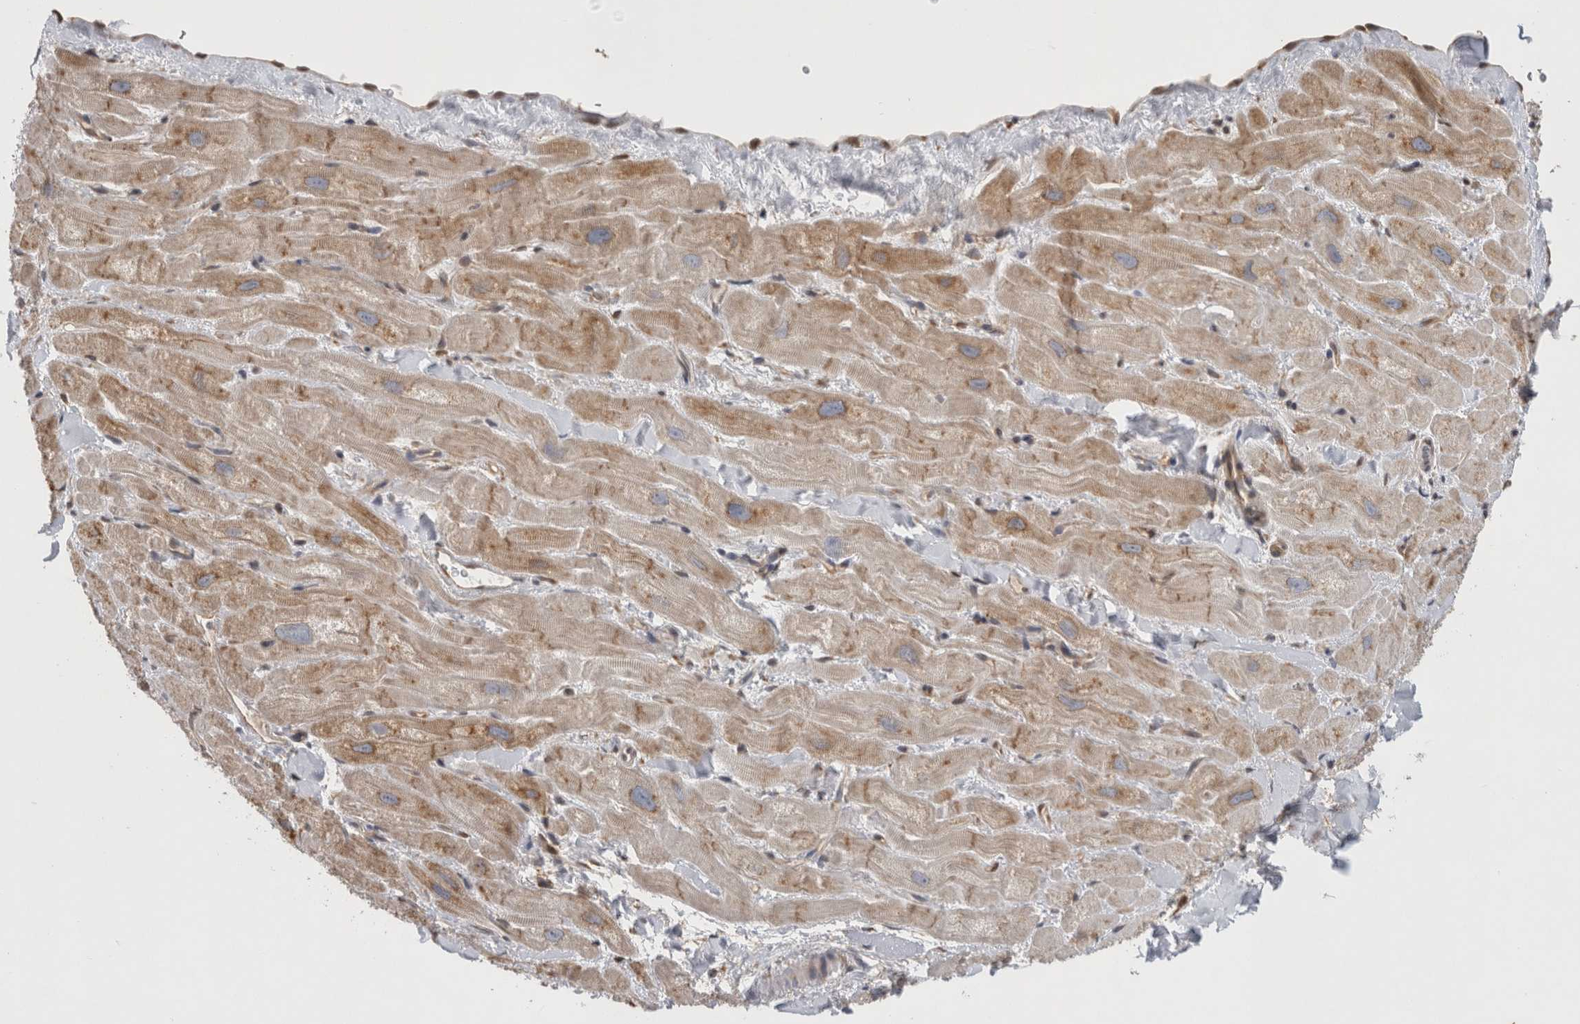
{"staining": {"intensity": "moderate", "quantity": "25%-75%", "location": "cytoplasmic/membranous"}, "tissue": "heart muscle", "cell_type": "Cardiomyocytes", "image_type": "normal", "snomed": [{"axis": "morphology", "description": "Normal tissue, NOS"}, {"axis": "topography", "description": "Heart"}], "caption": "Immunohistochemical staining of benign human heart muscle reveals moderate cytoplasmic/membranous protein expression in approximately 25%-75% of cardiomyocytes. (DAB IHC, brown staining for protein, blue staining for nuclei).", "gene": "ASTN2", "patient": {"sex": "male", "age": 49}}